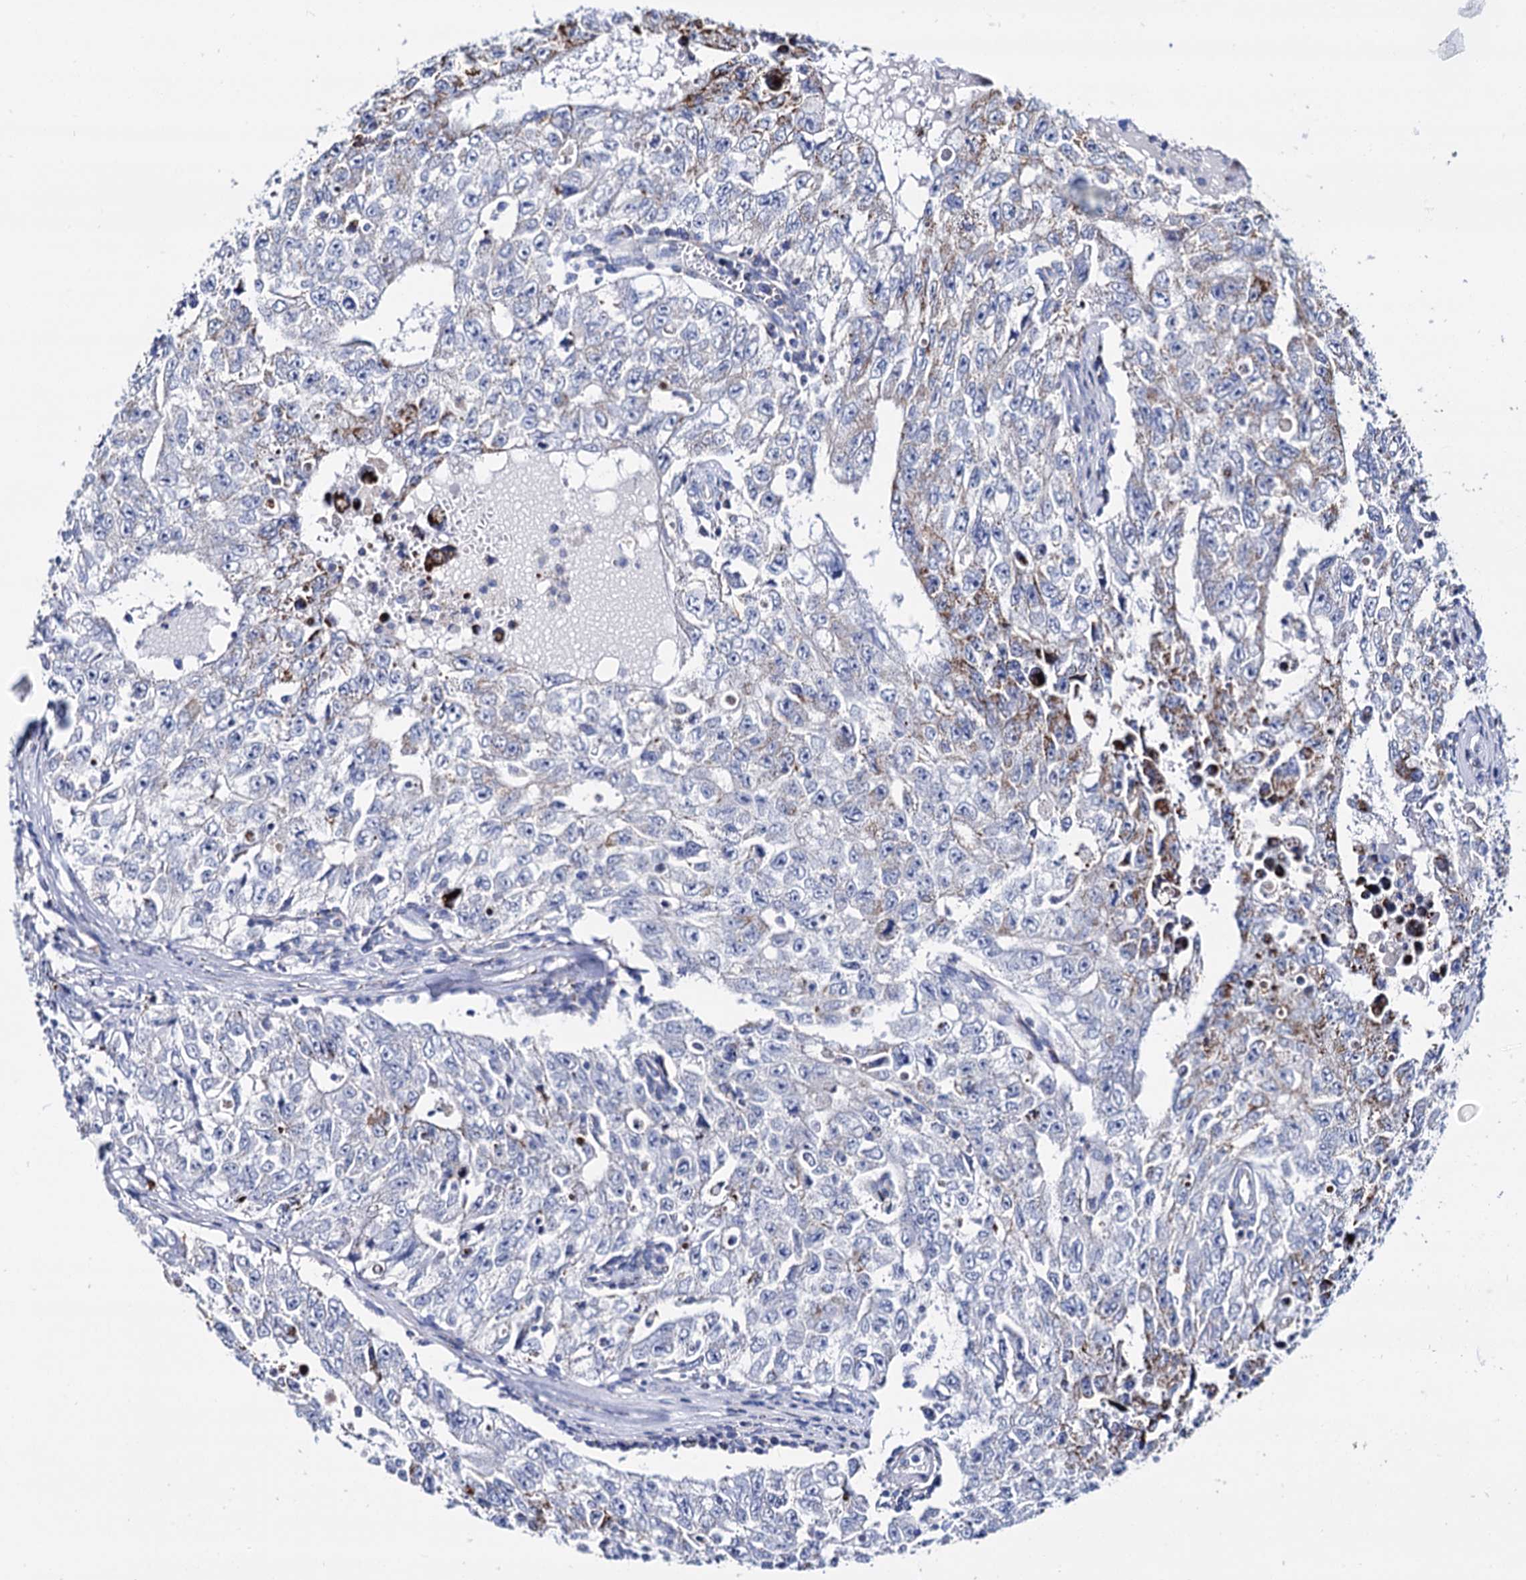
{"staining": {"intensity": "moderate", "quantity": "25%-75%", "location": "cytoplasmic/membranous"}, "tissue": "testis cancer", "cell_type": "Tumor cells", "image_type": "cancer", "snomed": [{"axis": "morphology", "description": "Carcinoma, Embryonal, NOS"}, {"axis": "topography", "description": "Testis"}], "caption": "Immunohistochemical staining of human testis cancer demonstrates moderate cytoplasmic/membranous protein staining in about 25%-75% of tumor cells.", "gene": "UBASH3B", "patient": {"sex": "male", "age": 17}}